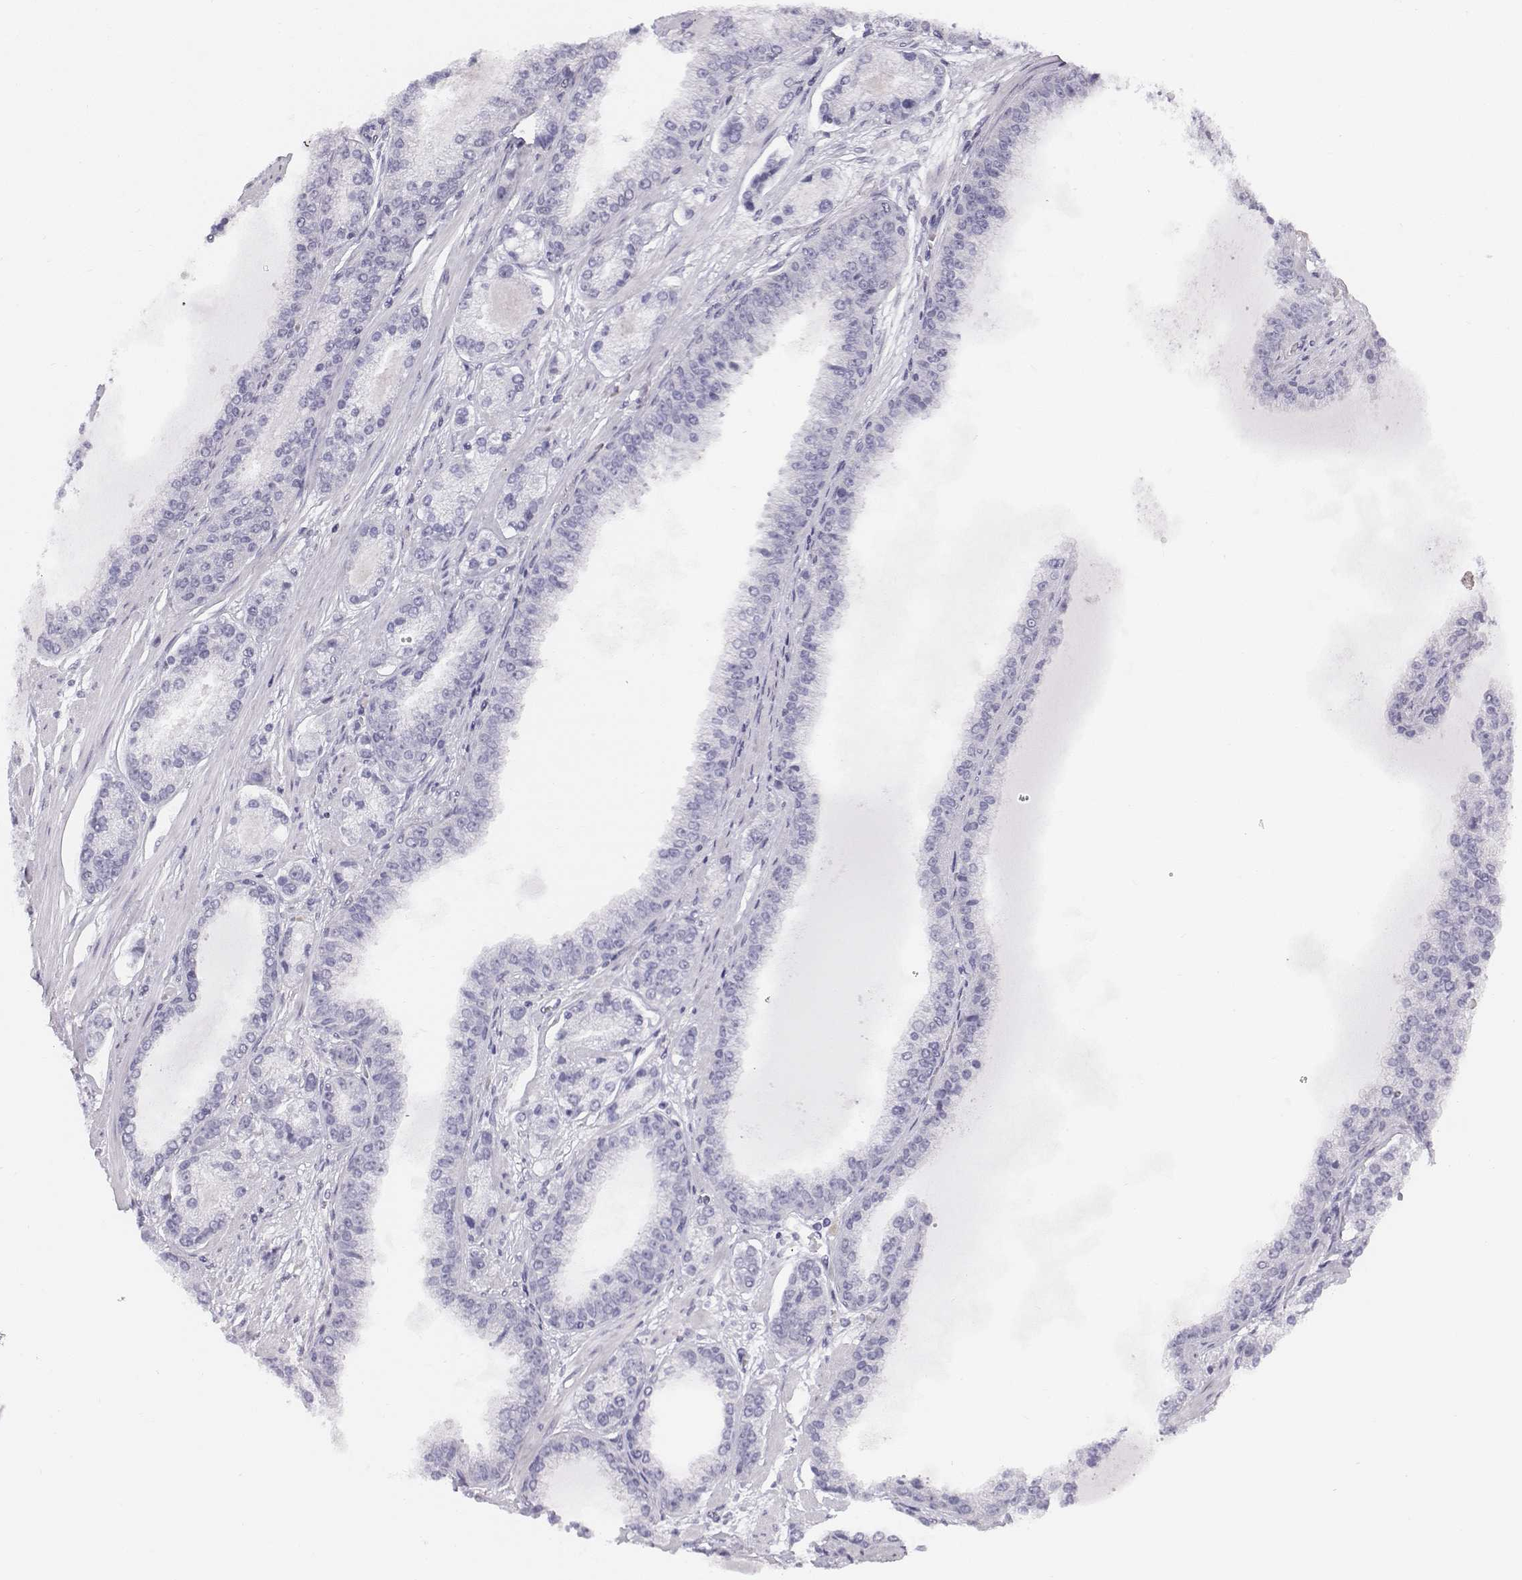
{"staining": {"intensity": "negative", "quantity": "none", "location": "none"}, "tissue": "prostate cancer", "cell_type": "Tumor cells", "image_type": "cancer", "snomed": [{"axis": "morphology", "description": "Adenocarcinoma, NOS"}, {"axis": "topography", "description": "Prostate"}], "caption": "There is no significant expression in tumor cells of adenocarcinoma (prostate).", "gene": "PENK", "patient": {"sex": "male", "age": 64}}